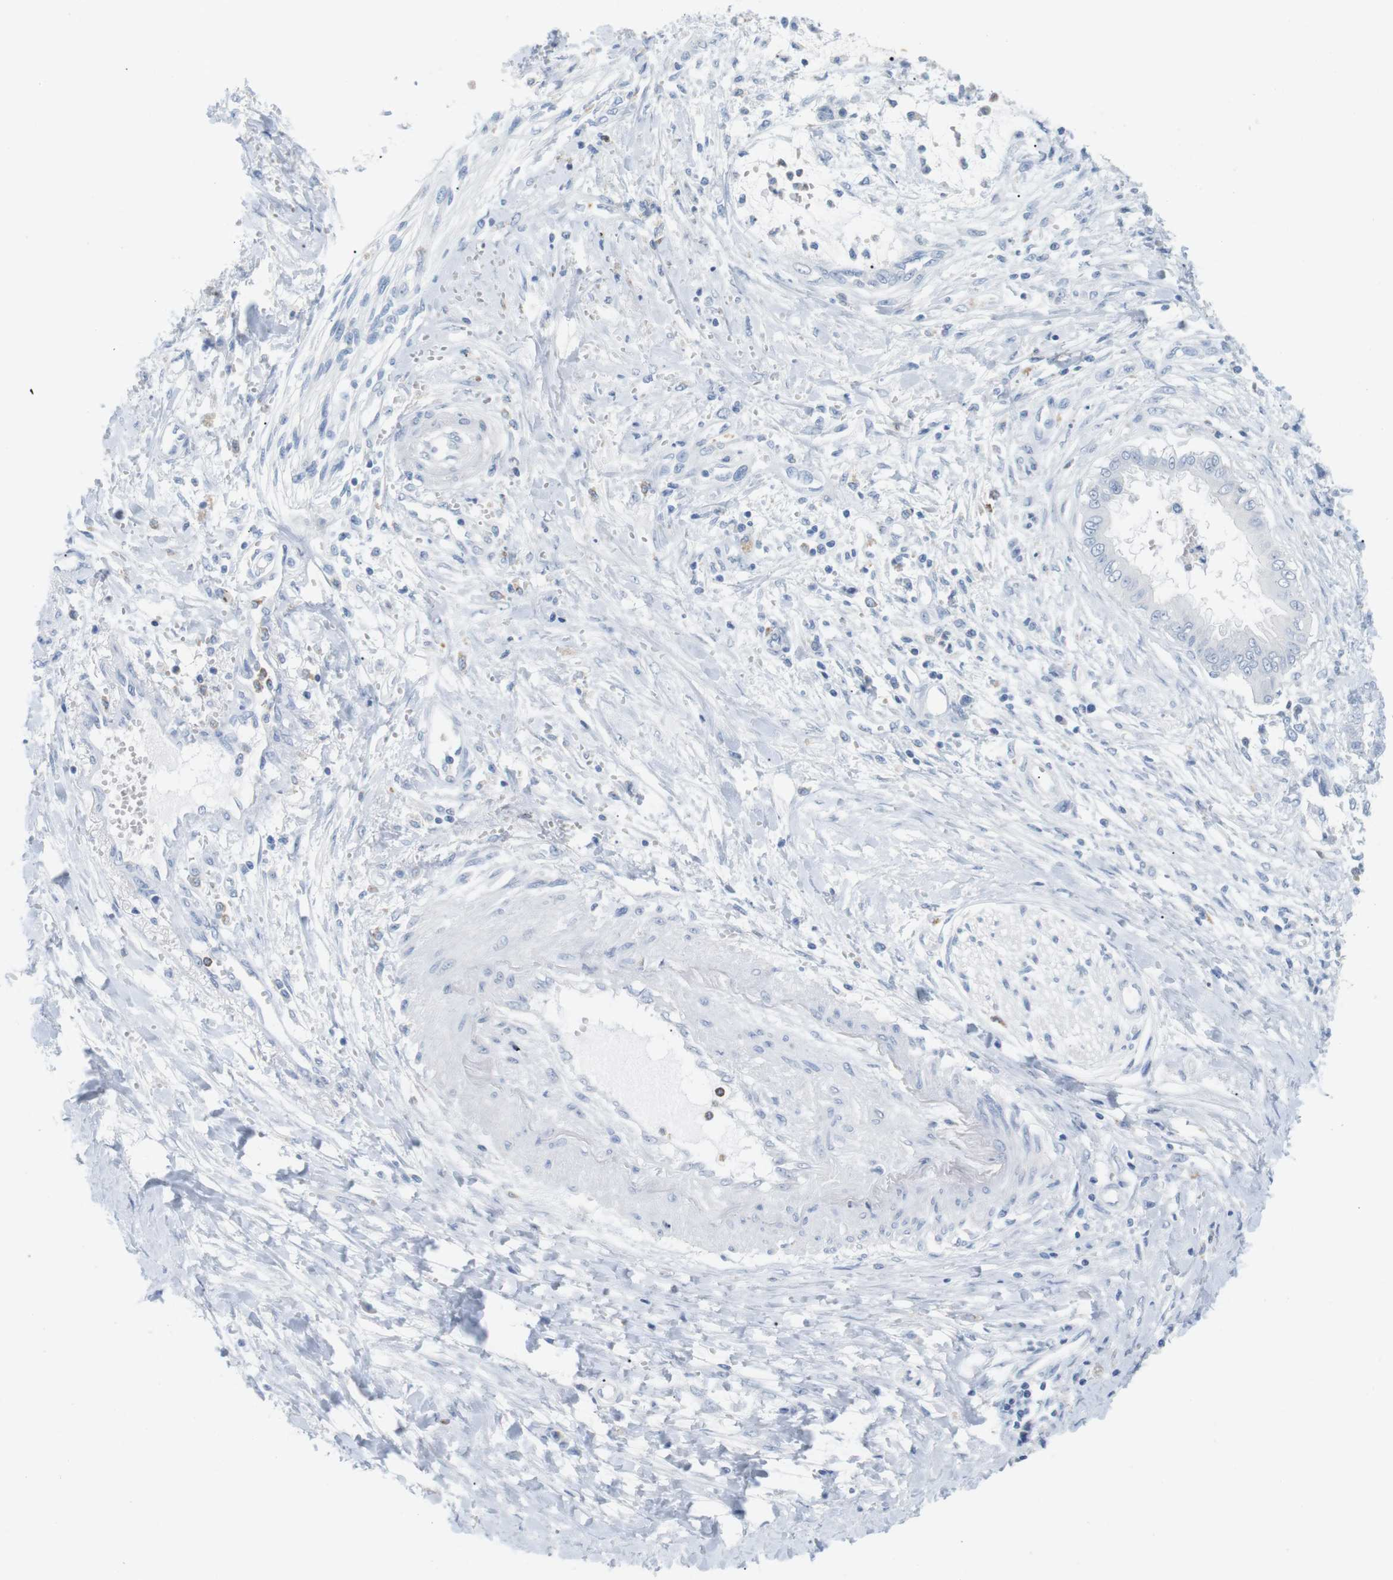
{"staining": {"intensity": "negative", "quantity": "none", "location": "none"}, "tissue": "pancreatic cancer", "cell_type": "Tumor cells", "image_type": "cancer", "snomed": [{"axis": "morphology", "description": "Adenocarcinoma, NOS"}, {"axis": "topography", "description": "Pancreas"}], "caption": "Tumor cells show no significant staining in pancreatic cancer (adenocarcinoma).", "gene": "HBG2", "patient": {"sex": "male", "age": 56}}